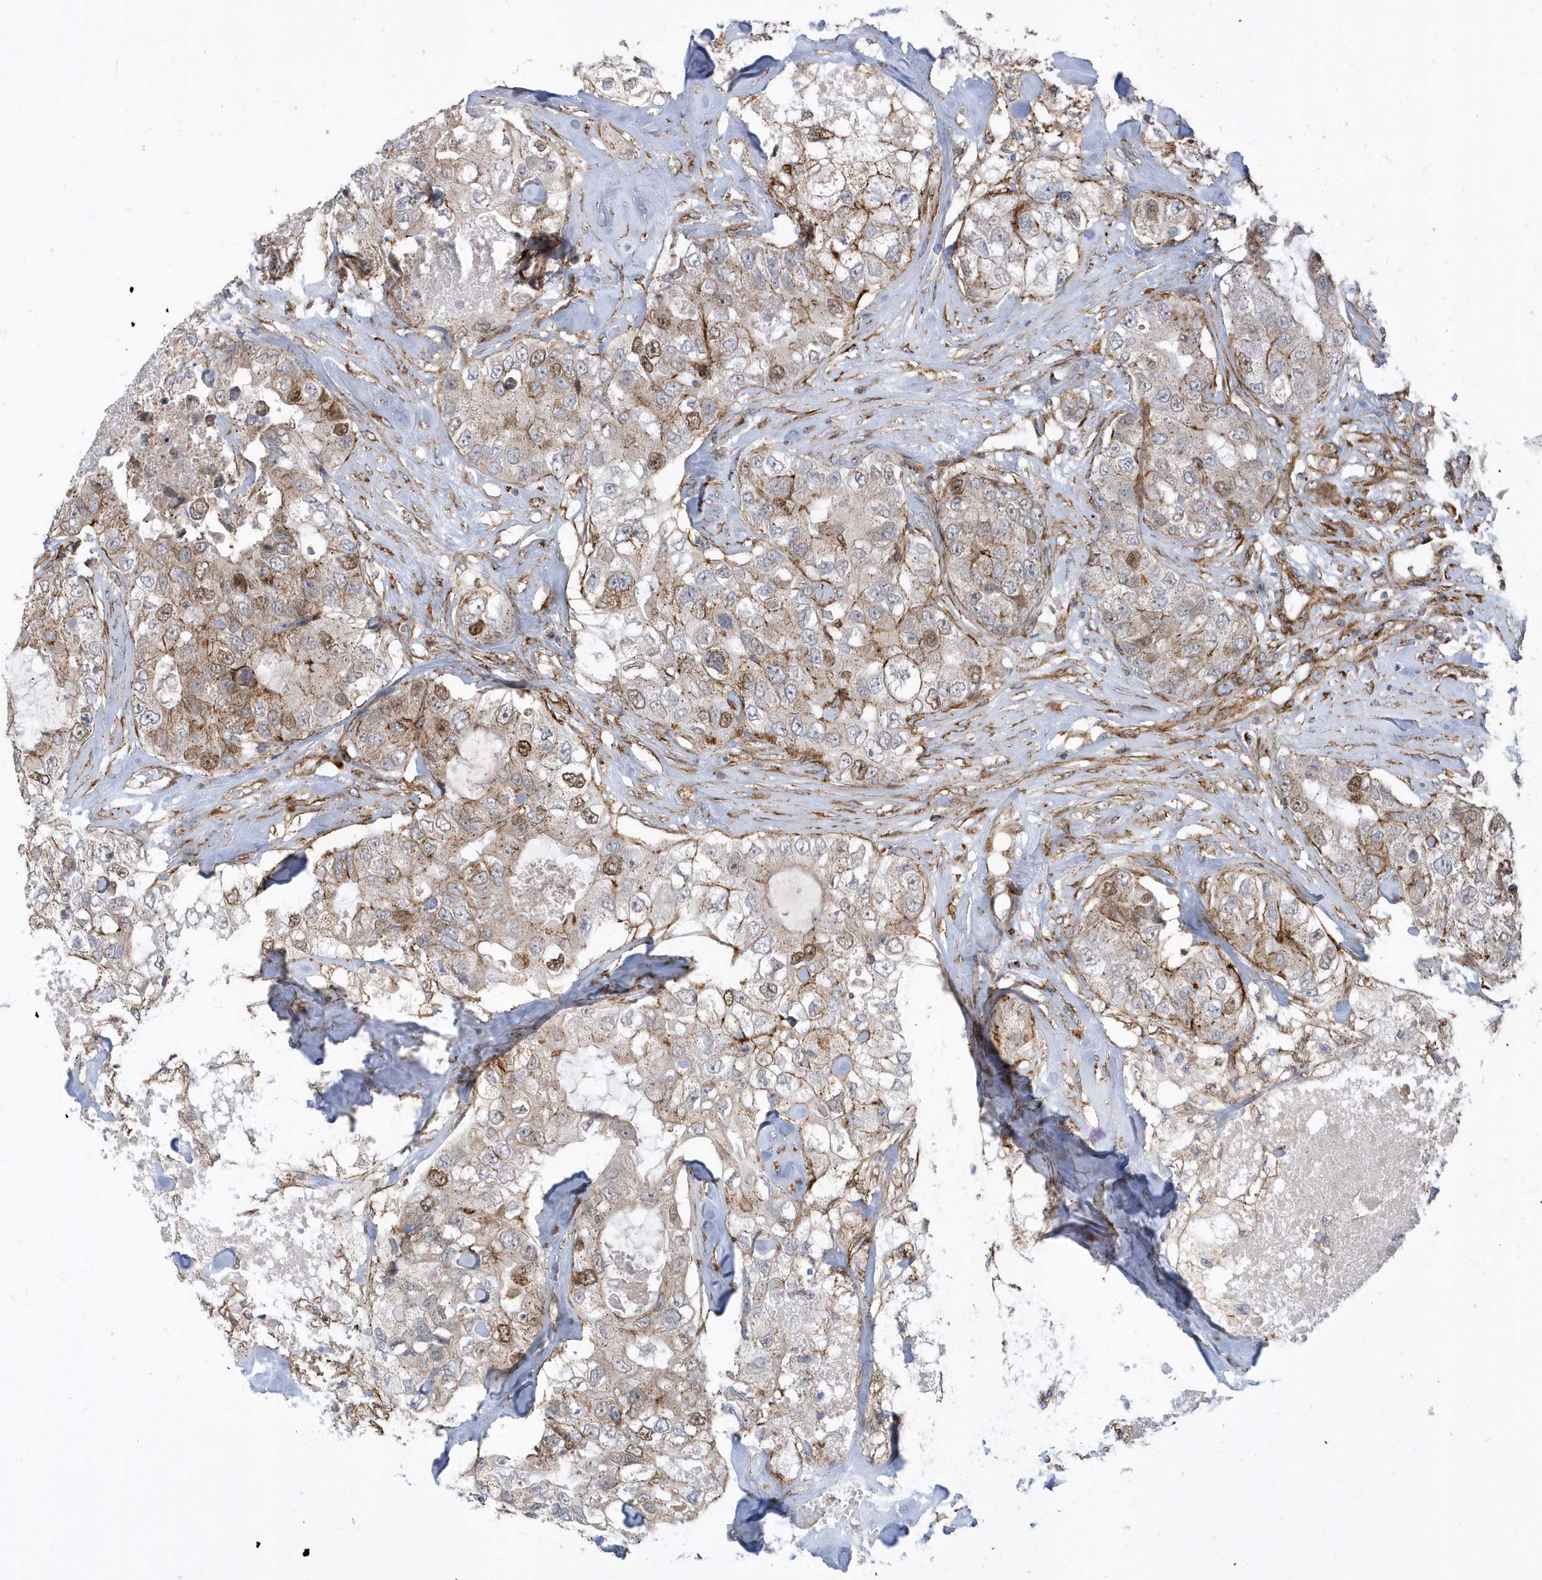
{"staining": {"intensity": "moderate", "quantity": "<25%", "location": "cytoplasmic/membranous,nuclear"}, "tissue": "breast cancer", "cell_type": "Tumor cells", "image_type": "cancer", "snomed": [{"axis": "morphology", "description": "Duct carcinoma"}, {"axis": "topography", "description": "Breast"}], "caption": "Human intraductal carcinoma (breast) stained with a protein marker displays moderate staining in tumor cells.", "gene": "HRH4", "patient": {"sex": "female", "age": 62}}